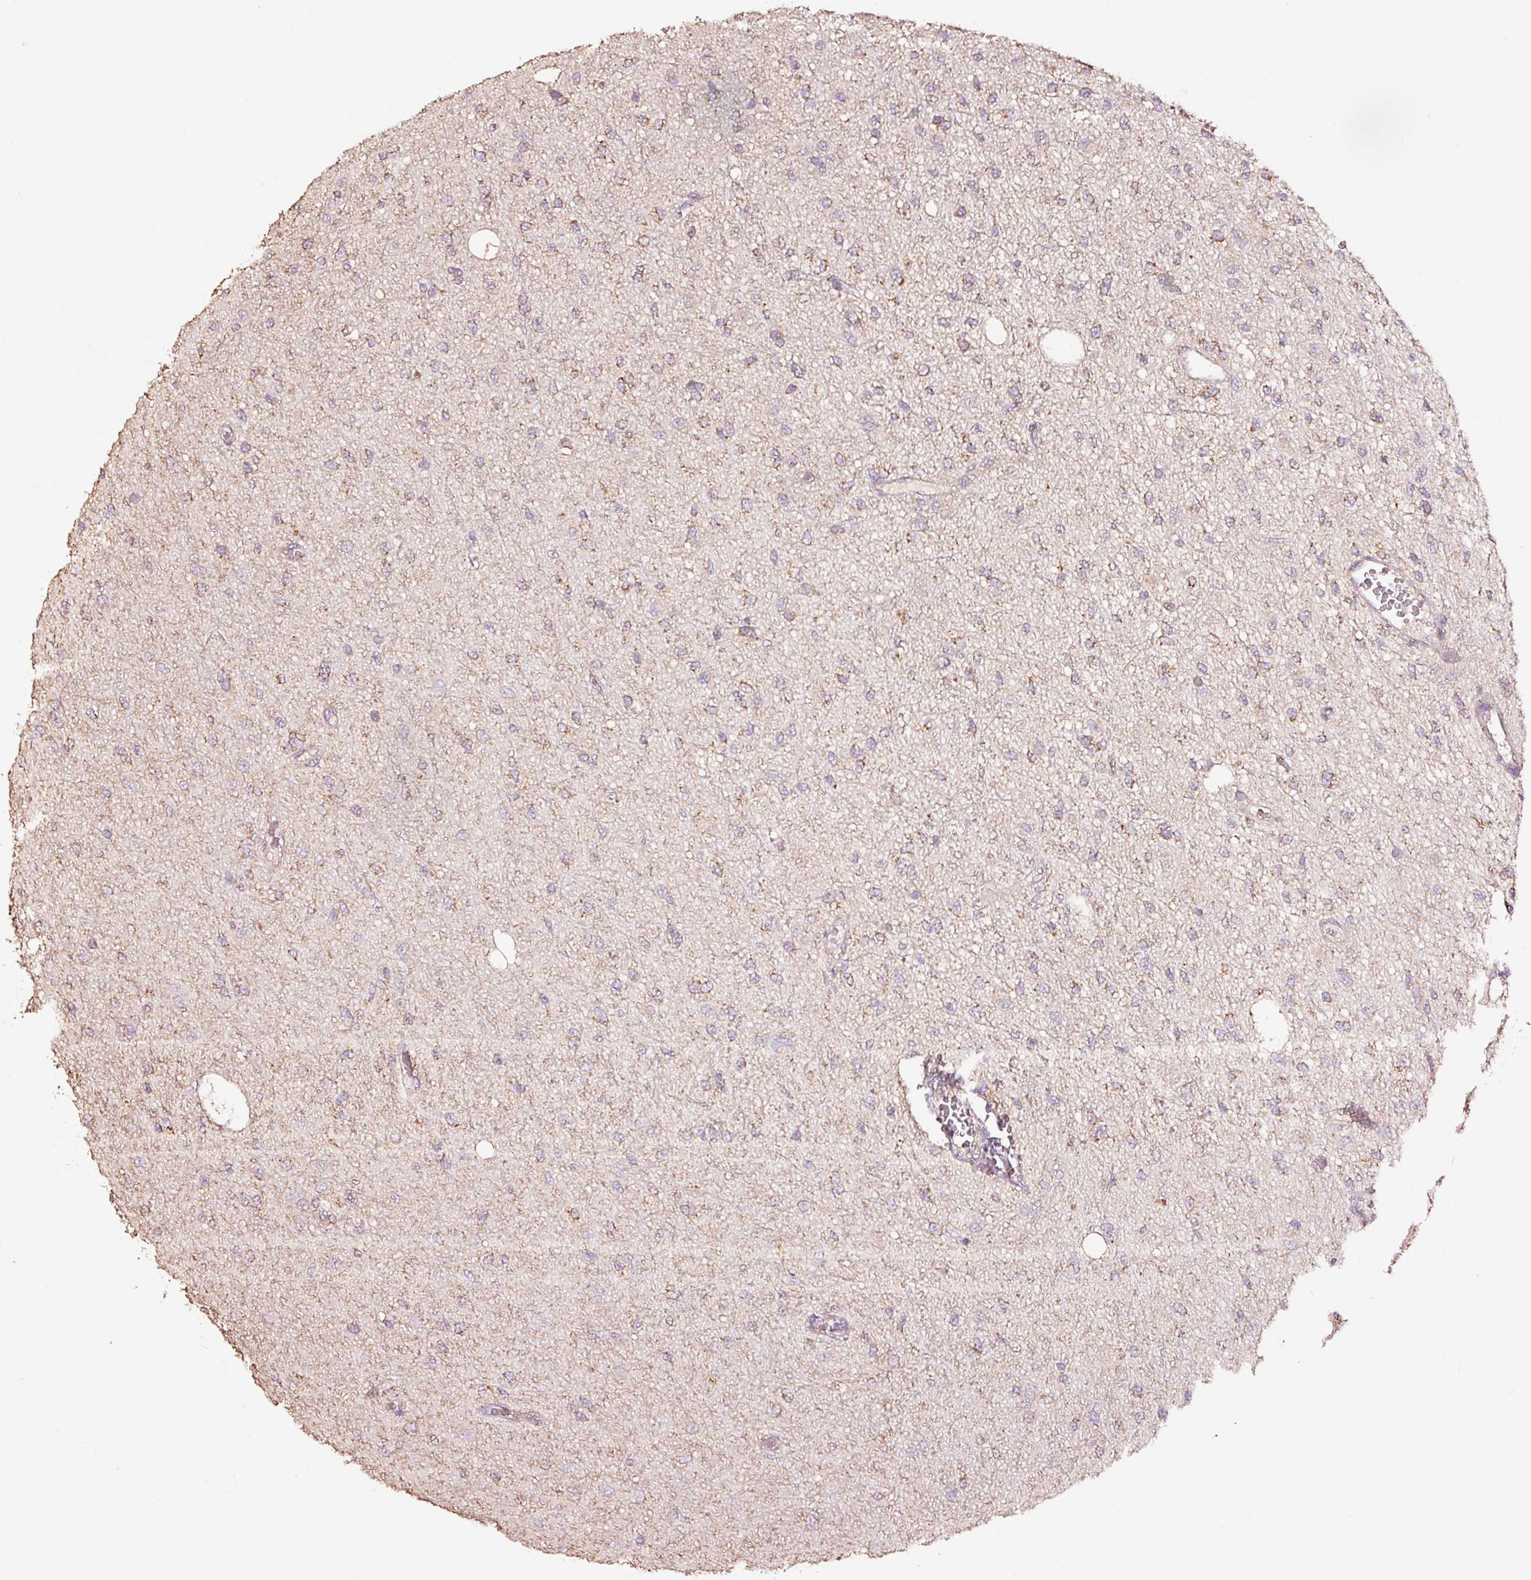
{"staining": {"intensity": "weak", "quantity": "25%-75%", "location": "cytoplasmic/membranous"}, "tissue": "glioma", "cell_type": "Tumor cells", "image_type": "cancer", "snomed": [{"axis": "morphology", "description": "Glioma, malignant, Low grade"}, {"axis": "topography", "description": "Cerebellum"}], "caption": "Glioma tissue displays weak cytoplasmic/membranous expression in approximately 25%-75% of tumor cells", "gene": "TPM1", "patient": {"sex": "female", "age": 5}}